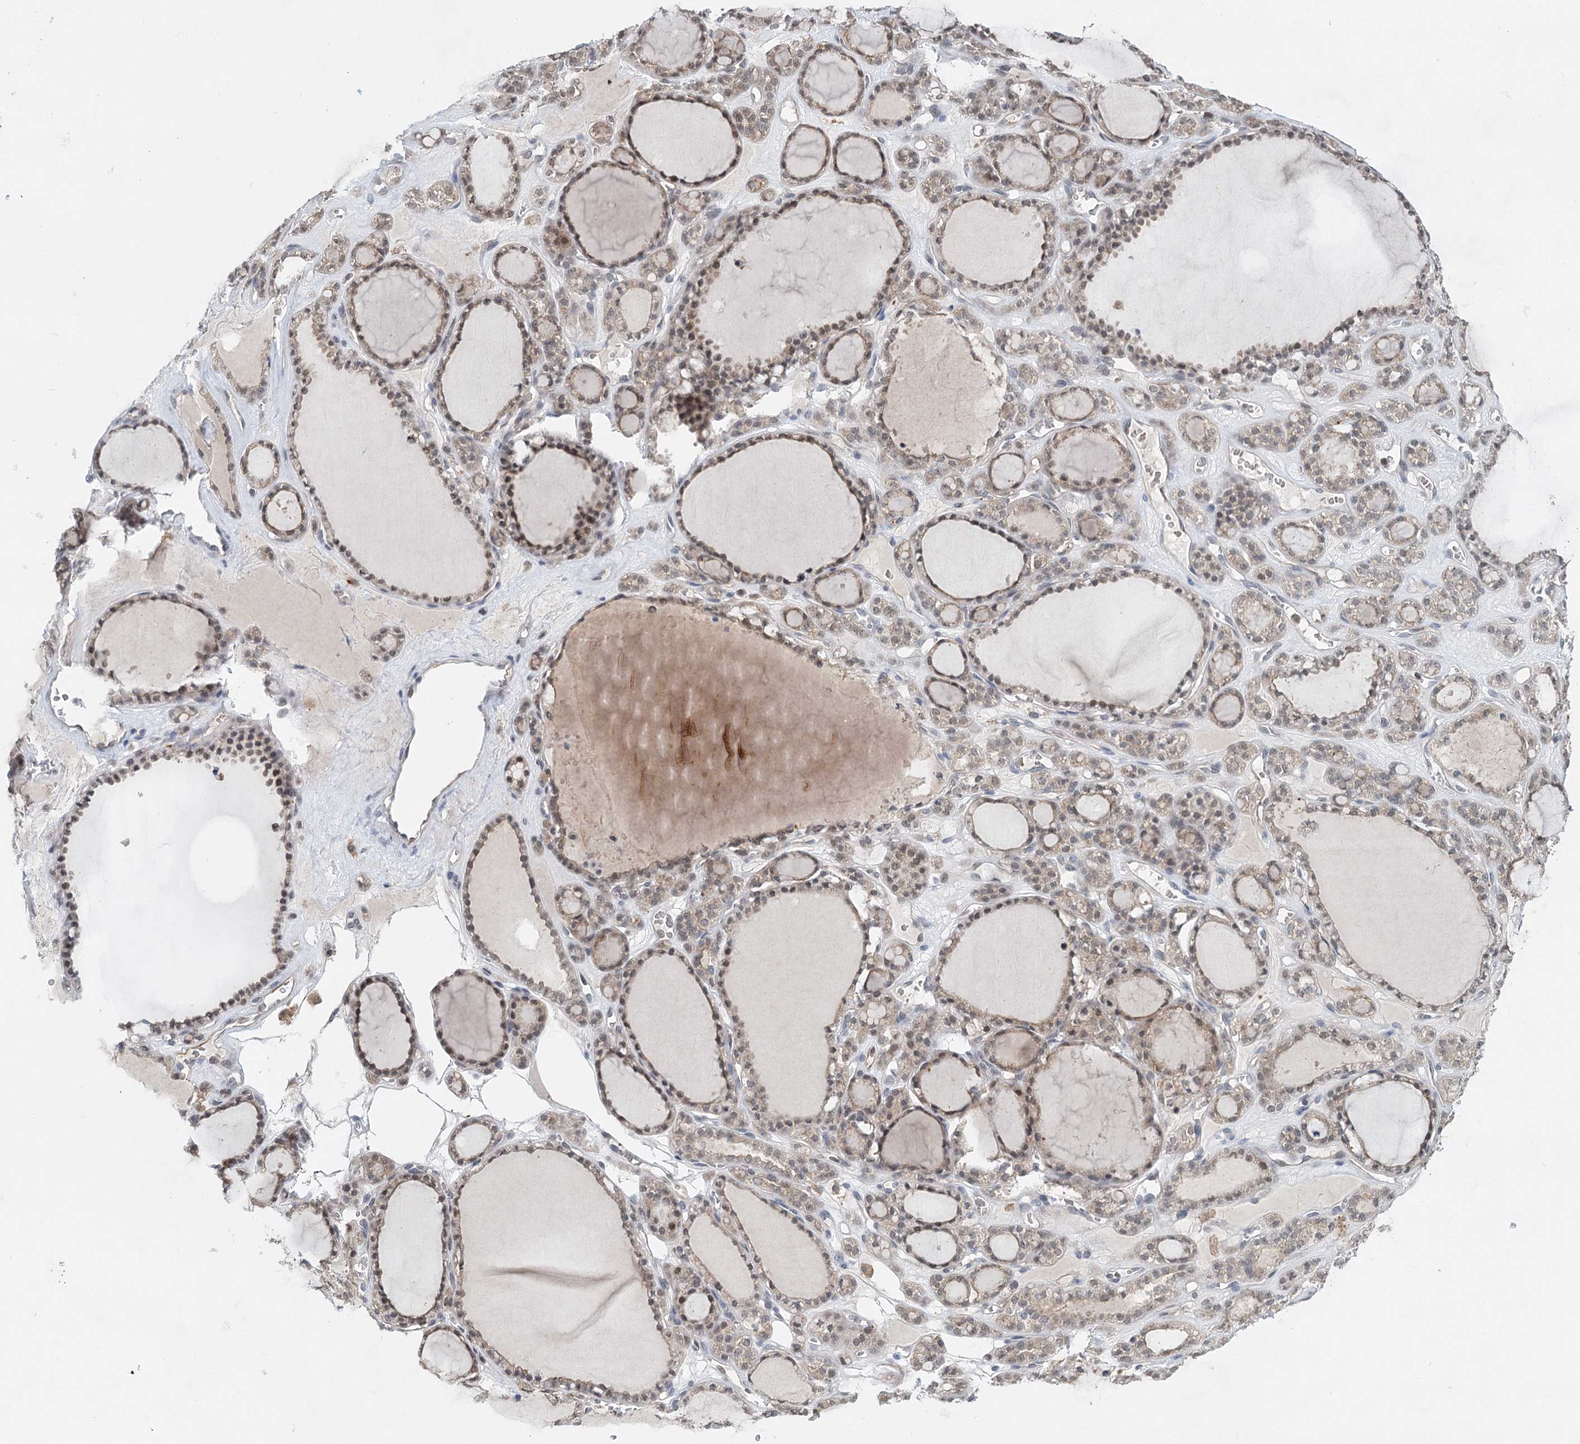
{"staining": {"intensity": "moderate", "quantity": "25%-75%", "location": "cytoplasmic/membranous,nuclear"}, "tissue": "thyroid gland", "cell_type": "Glandular cells", "image_type": "normal", "snomed": [{"axis": "morphology", "description": "Normal tissue, NOS"}, {"axis": "topography", "description": "Thyroid gland"}], "caption": "Thyroid gland stained with immunohistochemistry reveals moderate cytoplasmic/membranous,nuclear positivity in approximately 25%-75% of glandular cells. (IHC, brightfield microscopy, high magnification).", "gene": "WDR44", "patient": {"sex": "female", "age": 28}}